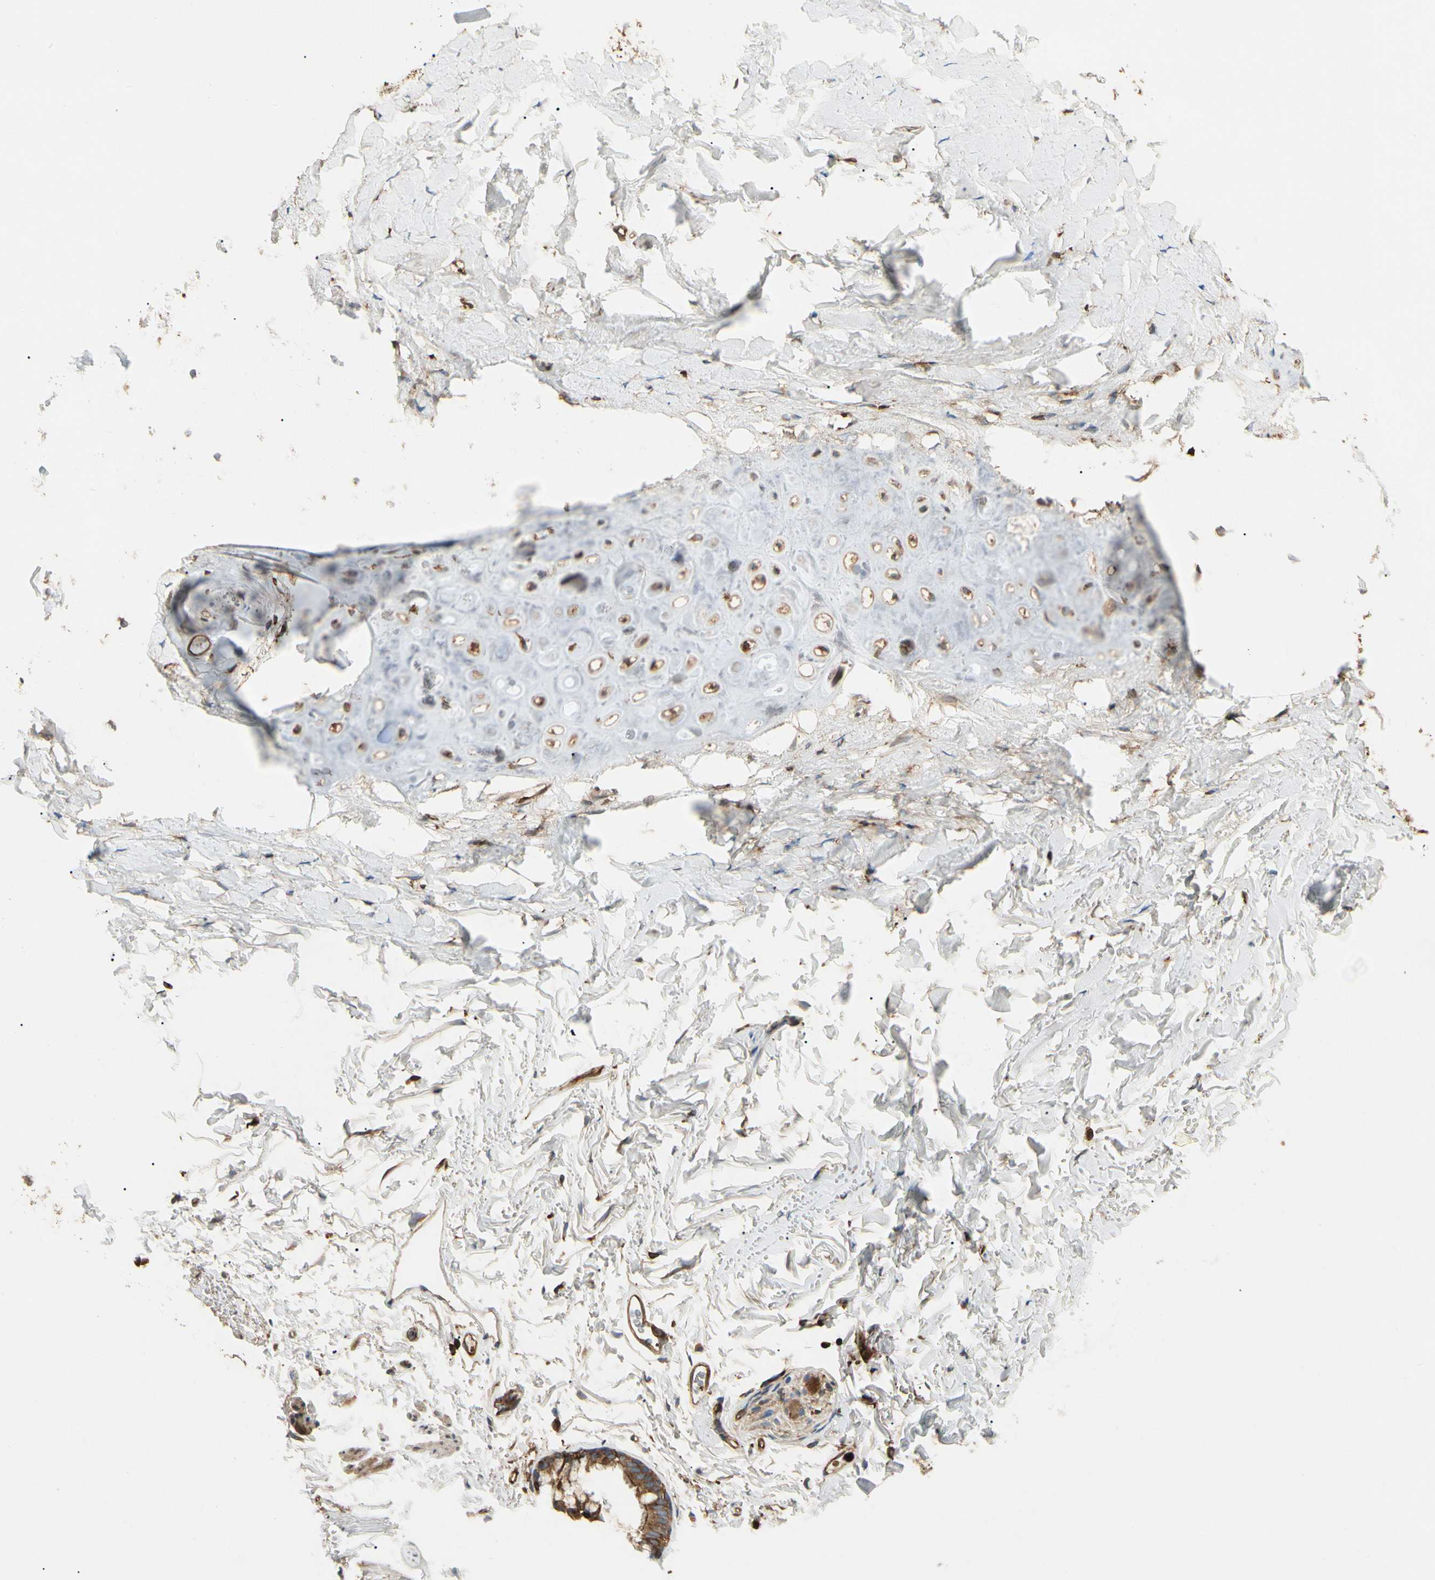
{"staining": {"intensity": "strong", "quantity": ">75%", "location": "cytoplasmic/membranous"}, "tissue": "adipose tissue", "cell_type": "Adipocytes", "image_type": "normal", "snomed": [{"axis": "morphology", "description": "Normal tissue, NOS"}, {"axis": "topography", "description": "Cartilage tissue"}, {"axis": "topography", "description": "Bronchus"}], "caption": "Brown immunohistochemical staining in benign adipose tissue exhibits strong cytoplasmic/membranous expression in approximately >75% of adipocytes.", "gene": "ARPC2", "patient": {"sex": "female", "age": 73}}